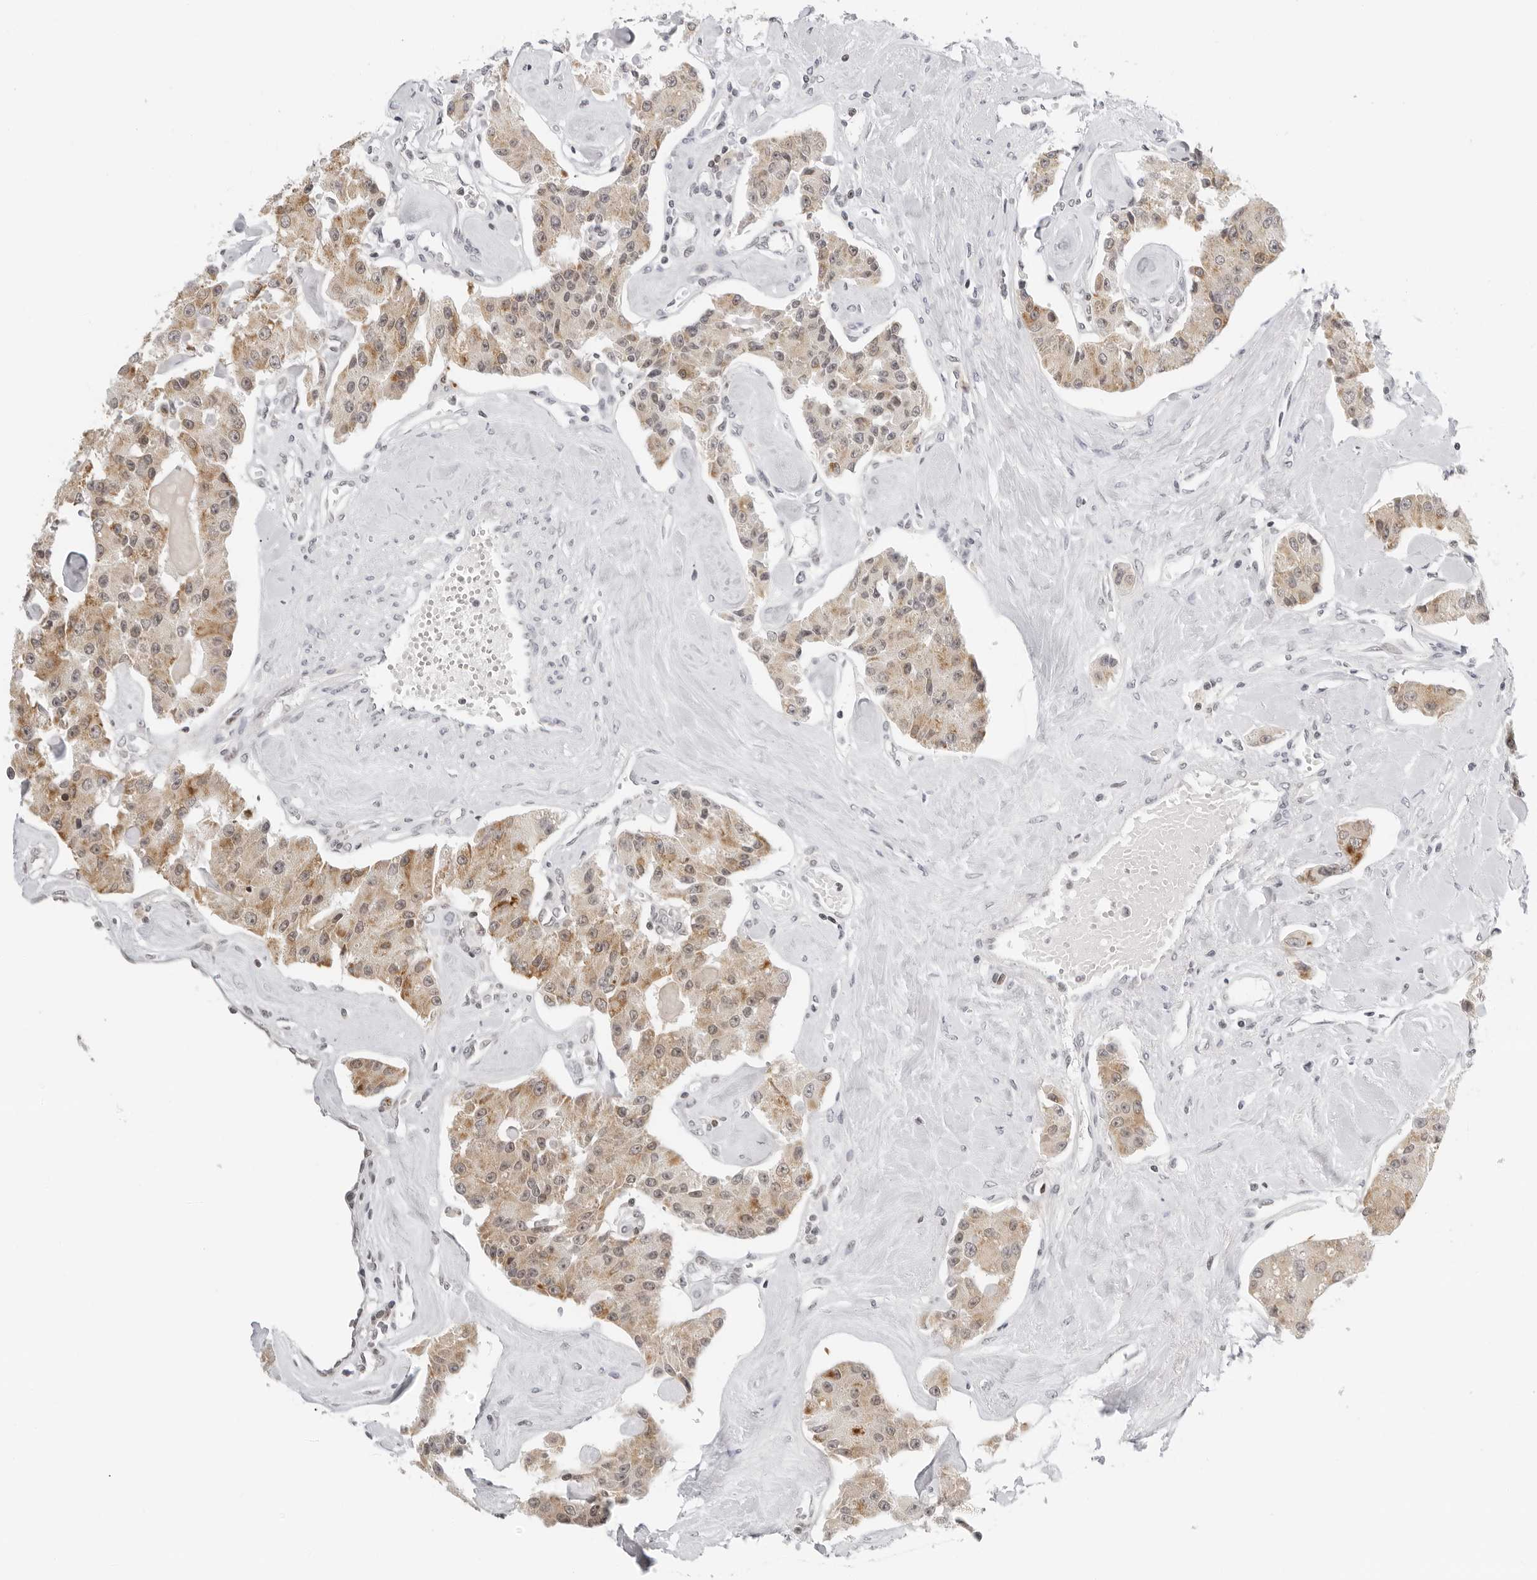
{"staining": {"intensity": "moderate", "quantity": "<25%", "location": "cytoplasmic/membranous"}, "tissue": "carcinoid", "cell_type": "Tumor cells", "image_type": "cancer", "snomed": [{"axis": "morphology", "description": "Carcinoid, malignant, NOS"}, {"axis": "topography", "description": "Pancreas"}], "caption": "A low amount of moderate cytoplasmic/membranous expression is appreciated in about <25% of tumor cells in malignant carcinoid tissue. (DAB (3,3'-diaminobenzidine) IHC, brown staining for protein, blue staining for nuclei).", "gene": "MSH6", "patient": {"sex": "male", "age": 41}}